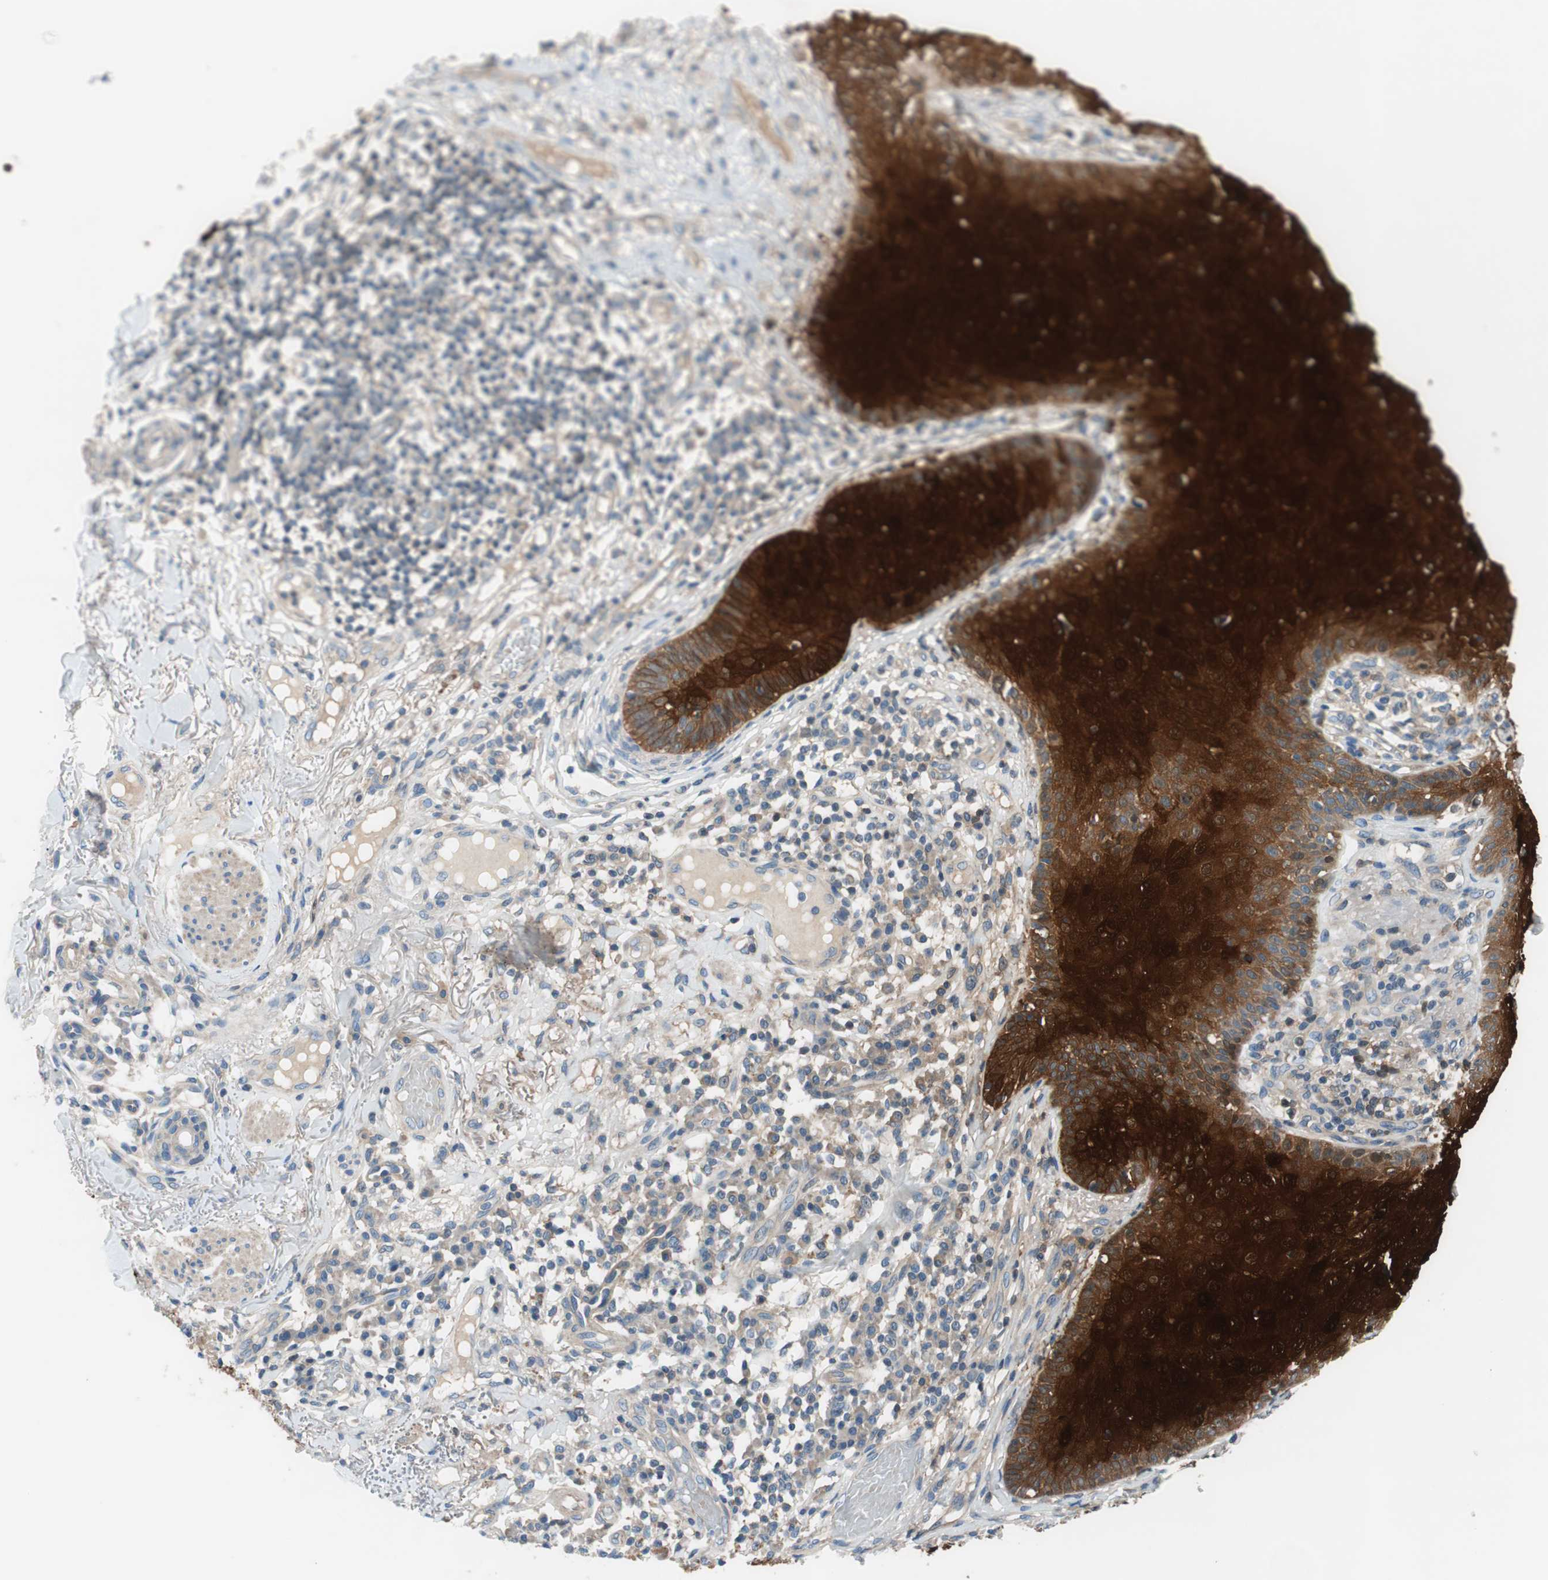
{"staining": {"intensity": "strong", "quantity": ">75%", "location": "cytoplasmic/membranous"}, "tissue": "skin cancer", "cell_type": "Tumor cells", "image_type": "cancer", "snomed": [{"axis": "morphology", "description": "Normal tissue, NOS"}, {"axis": "morphology", "description": "Basal cell carcinoma"}, {"axis": "topography", "description": "Skin"}], "caption": "Skin cancer (basal cell carcinoma) stained with immunohistochemistry (IHC) reveals strong cytoplasmic/membranous positivity in approximately >75% of tumor cells. The staining was performed using DAB to visualize the protein expression in brown, while the nuclei were stained in blue with hematoxylin (Magnification: 20x).", "gene": "CALML3", "patient": {"sex": "male", "age": 52}}